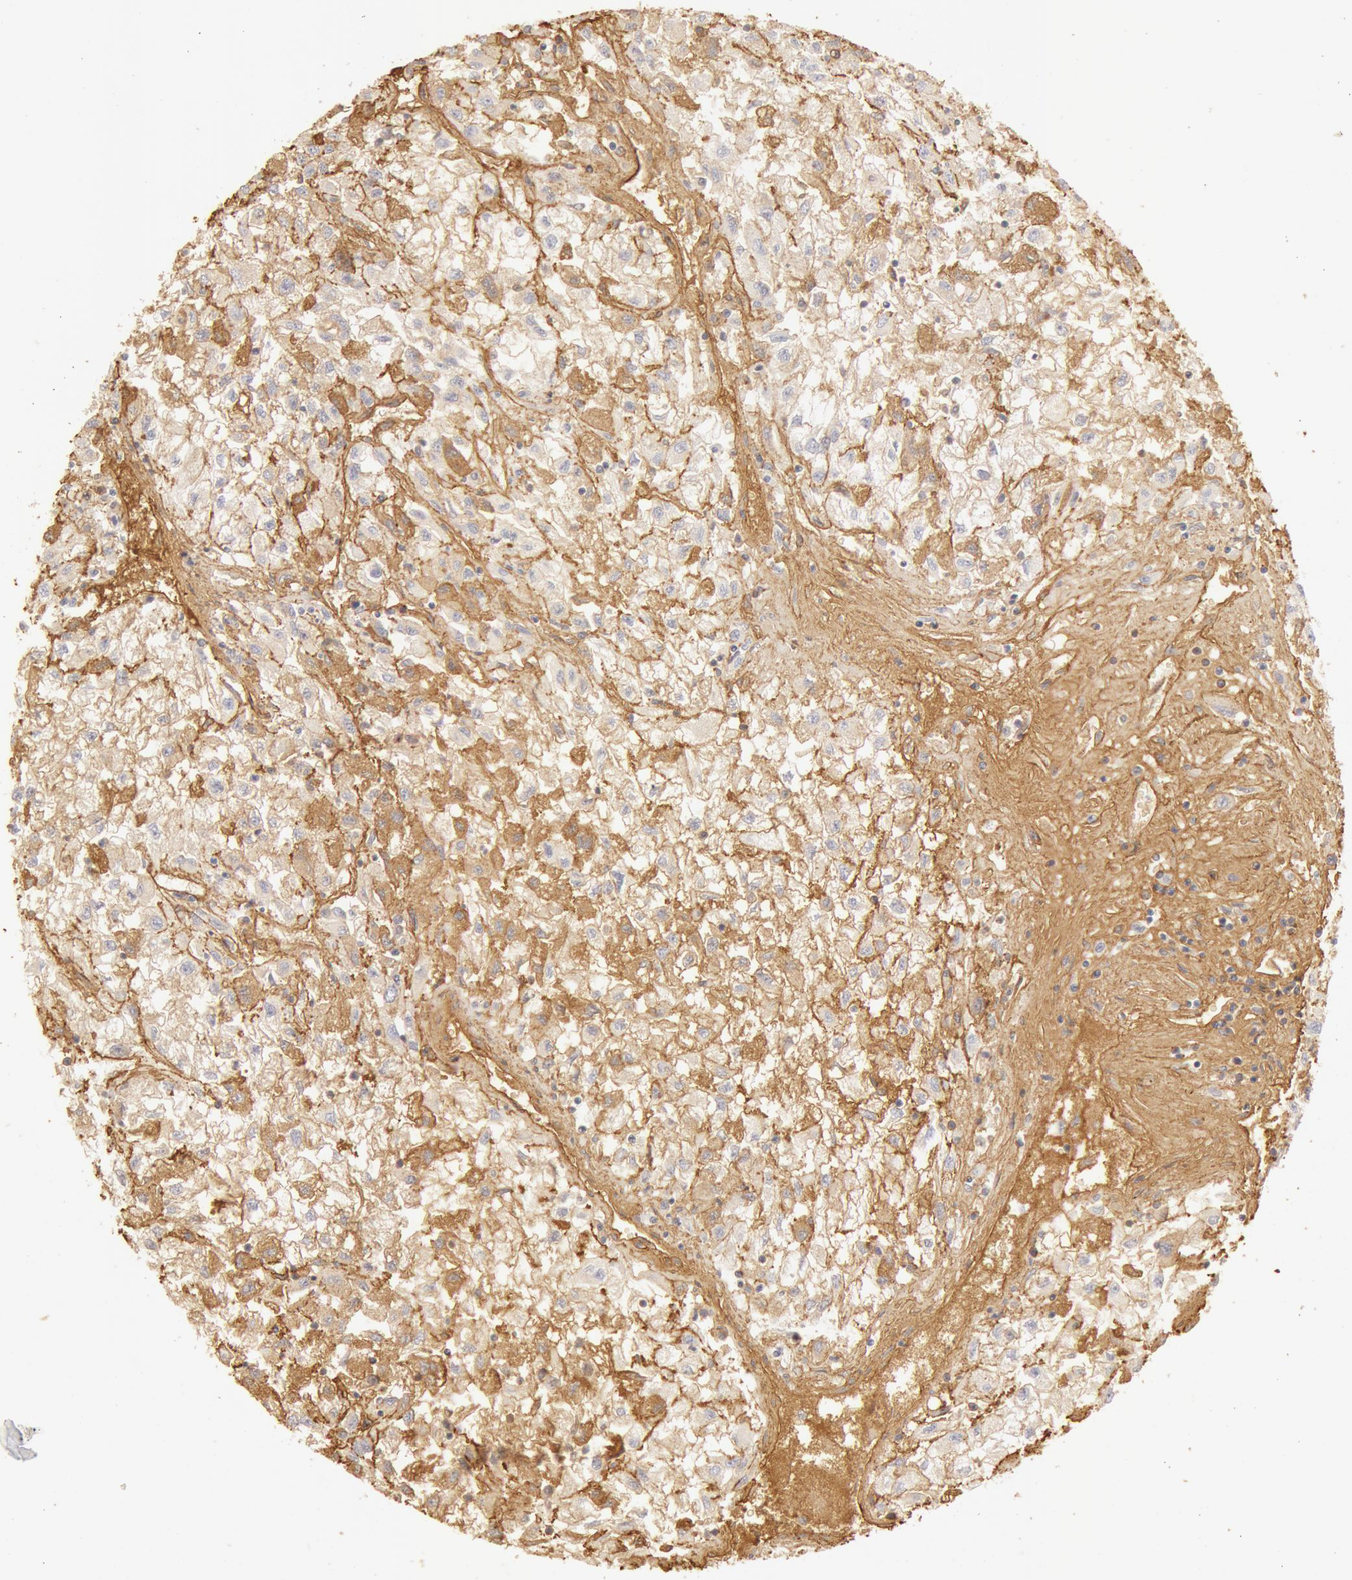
{"staining": {"intensity": "moderate", "quantity": "25%-75%", "location": "cytoplasmic/membranous"}, "tissue": "renal cancer", "cell_type": "Tumor cells", "image_type": "cancer", "snomed": [{"axis": "morphology", "description": "Adenocarcinoma, NOS"}, {"axis": "topography", "description": "Kidney"}], "caption": "Tumor cells exhibit medium levels of moderate cytoplasmic/membranous positivity in approximately 25%-75% of cells in adenocarcinoma (renal).", "gene": "COL4A1", "patient": {"sex": "male", "age": 59}}